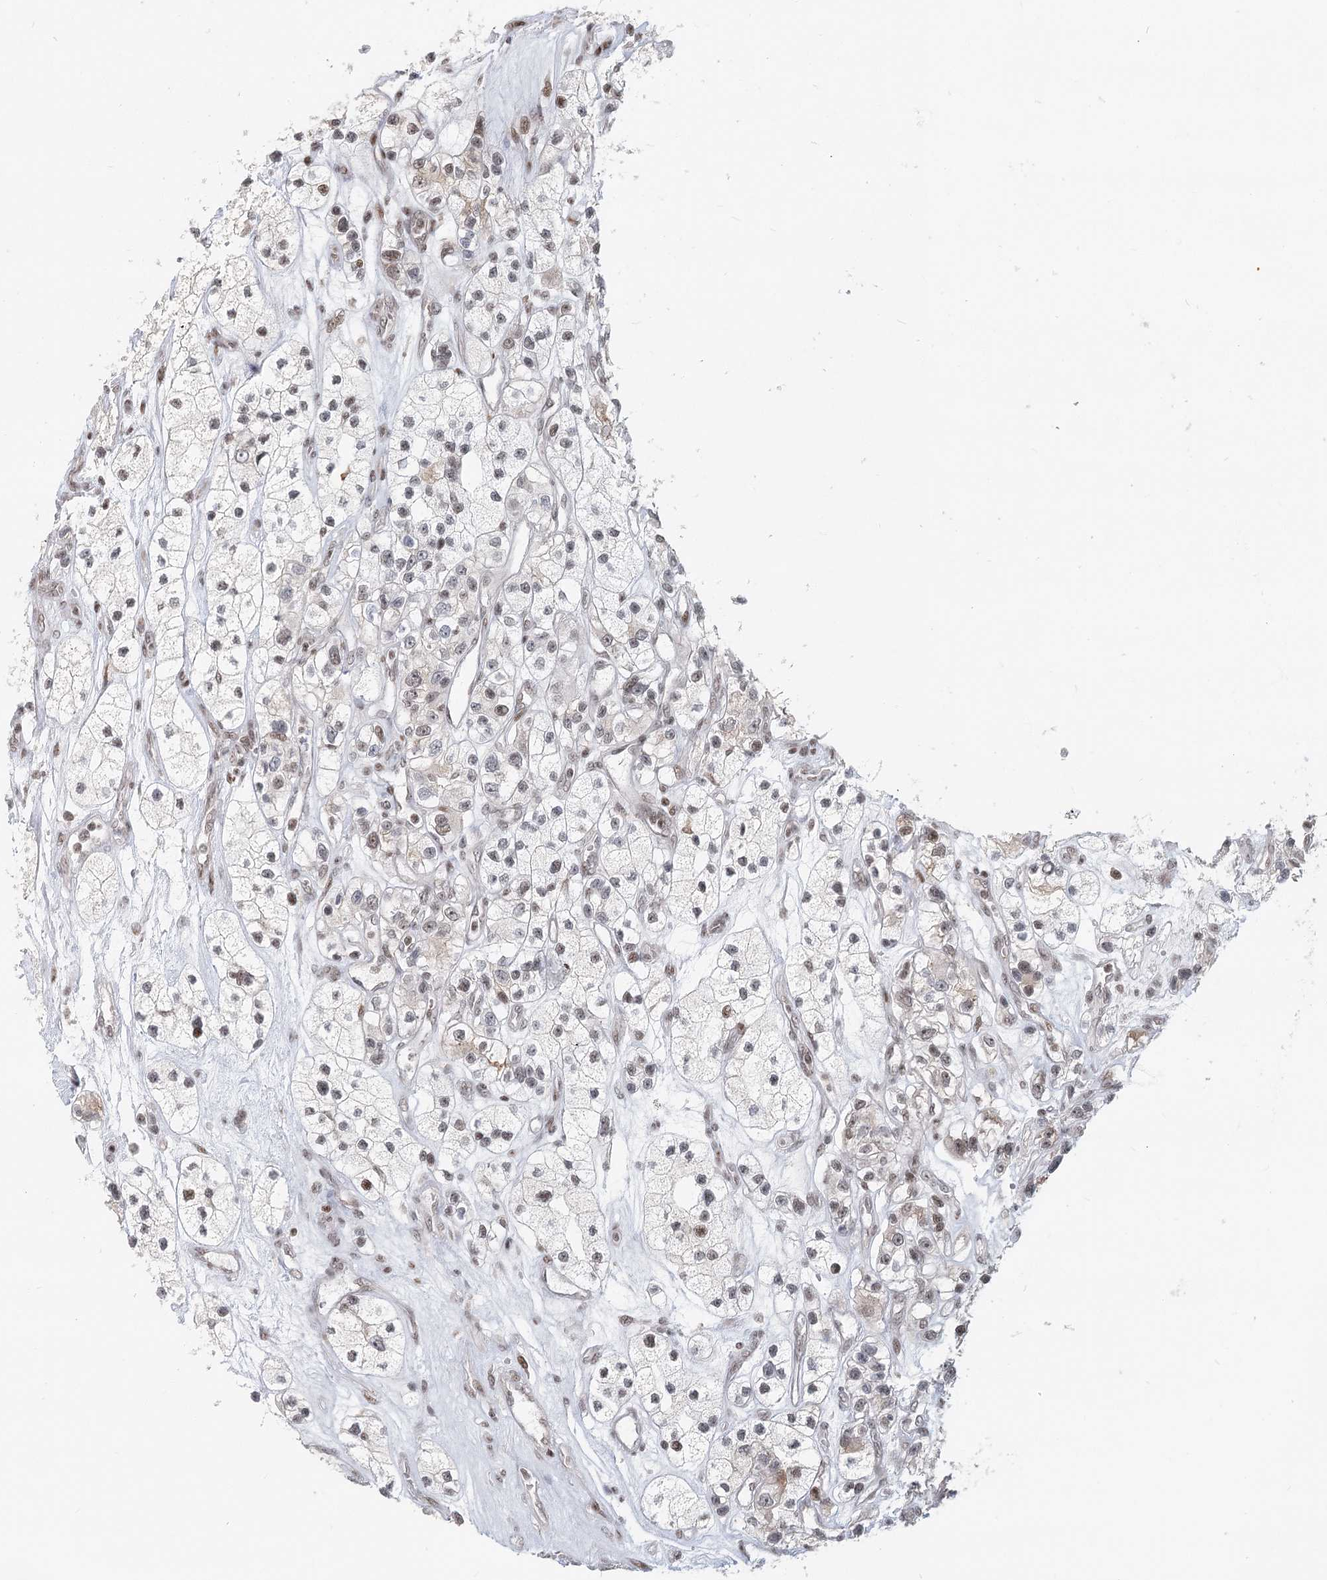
{"staining": {"intensity": "weak", "quantity": "25%-75%", "location": "nuclear"}, "tissue": "renal cancer", "cell_type": "Tumor cells", "image_type": "cancer", "snomed": [{"axis": "morphology", "description": "Adenocarcinoma, NOS"}, {"axis": "topography", "description": "Kidney"}], "caption": "A histopathology image of human renal adenocarcinoma stained for a protein shows weak nuclear brown staining in tumor cells. (DAB (3,3'-diaminobenzidine) = brown stain, brightfield microscopy at high magnification).", "gene": "BNIP5", "patient": {"sex": "female", "age": 57}}